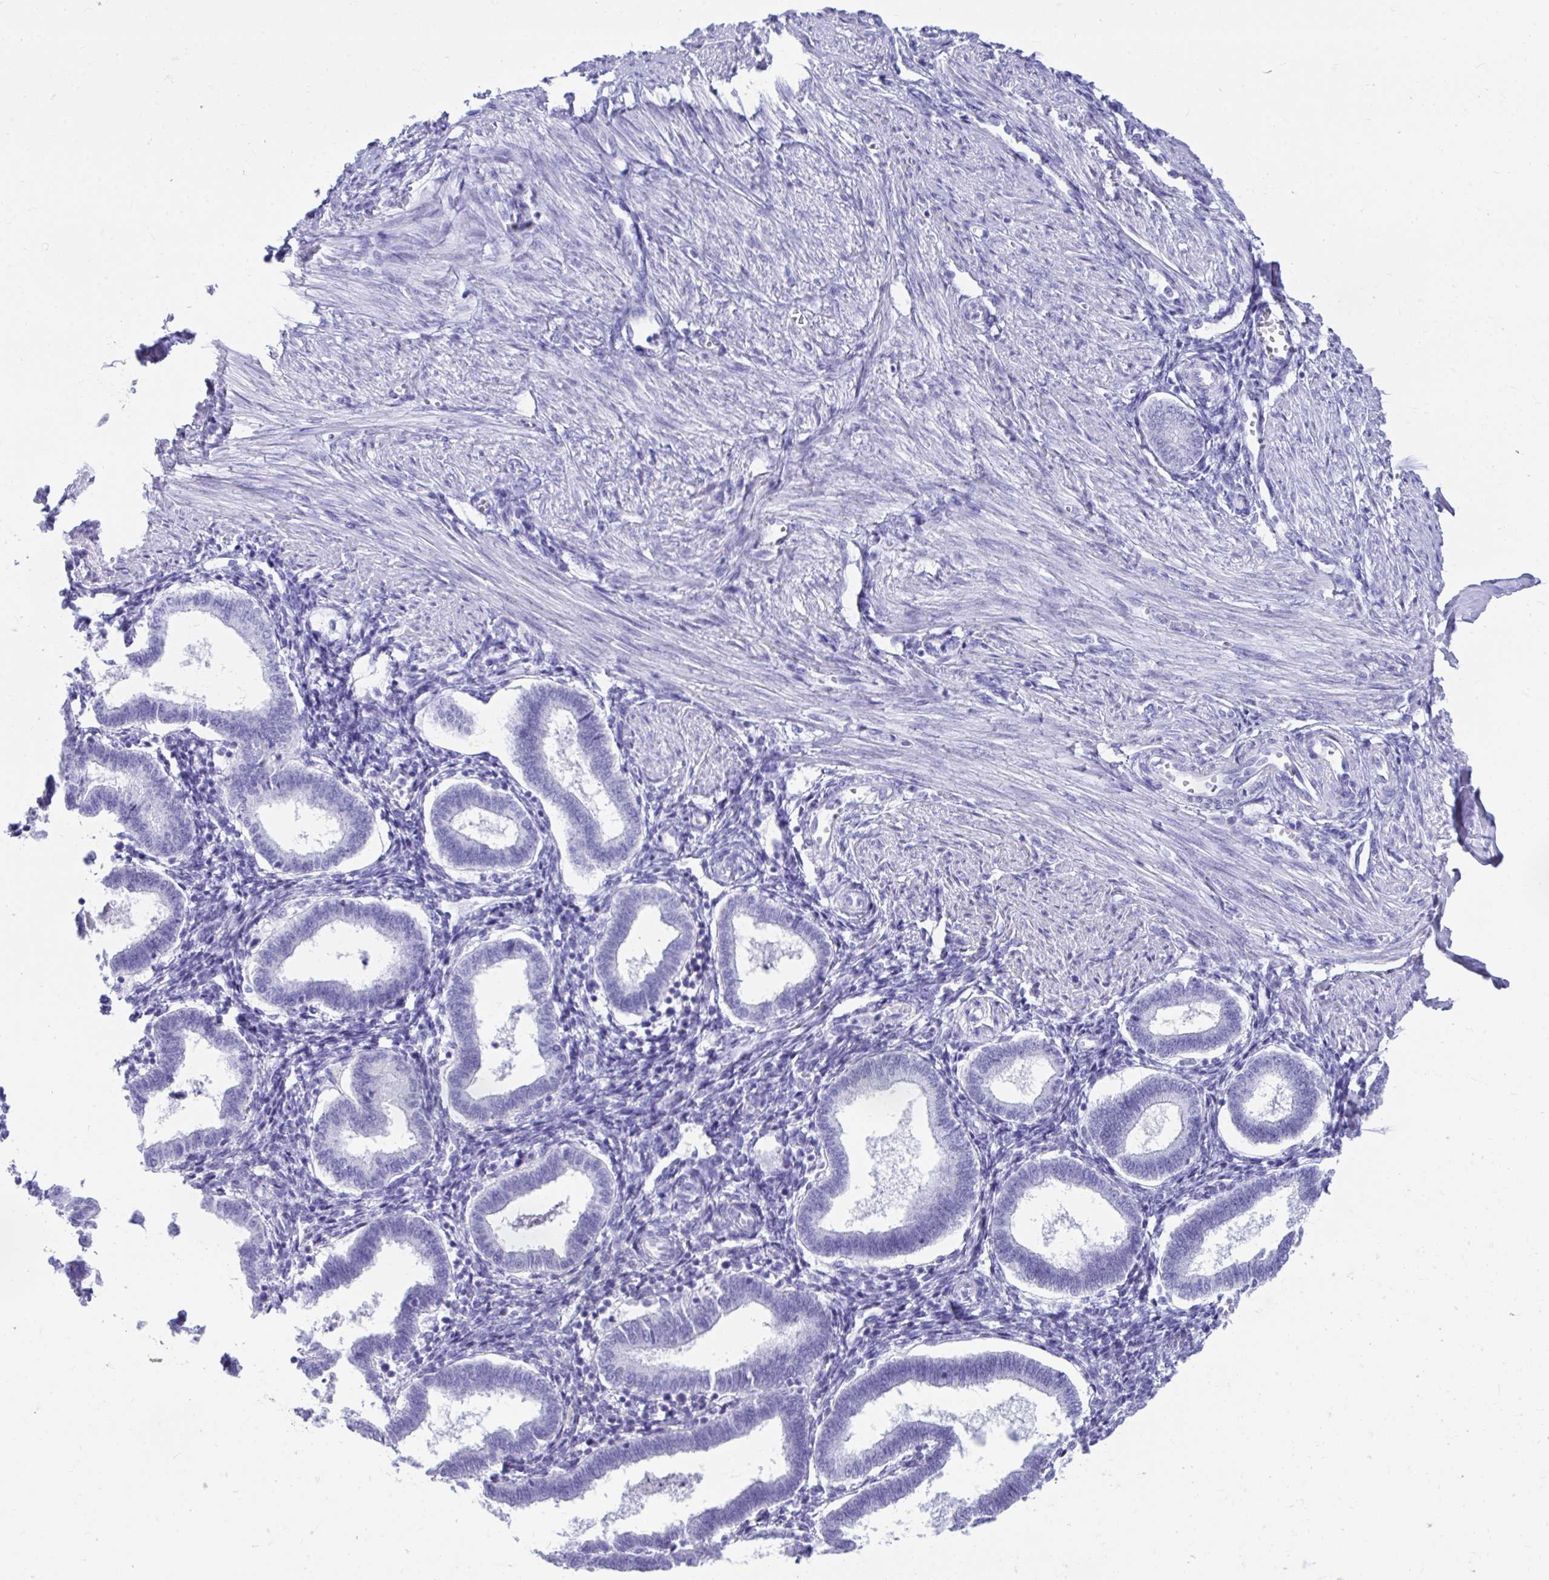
{"staining": {"intensity": "negative", "quantity": "none", "location": "none"}, "tissue": "endometrium", "cell_type": "Cells in endometrial stroma", "image_type": "normal", "snomed": [{"axis": "morphology", "description": "Normal tissue, NOS"}, {"axis": "topography", "description": "Endometrium"}], "caption": "This is a image of immunohistochemistry (IHC) staining of normal endometrium, which shows no positivity in cells in endometrial stroma.", "gene": "SMIM9", "patient": {"sex": "female", "age": 24}}